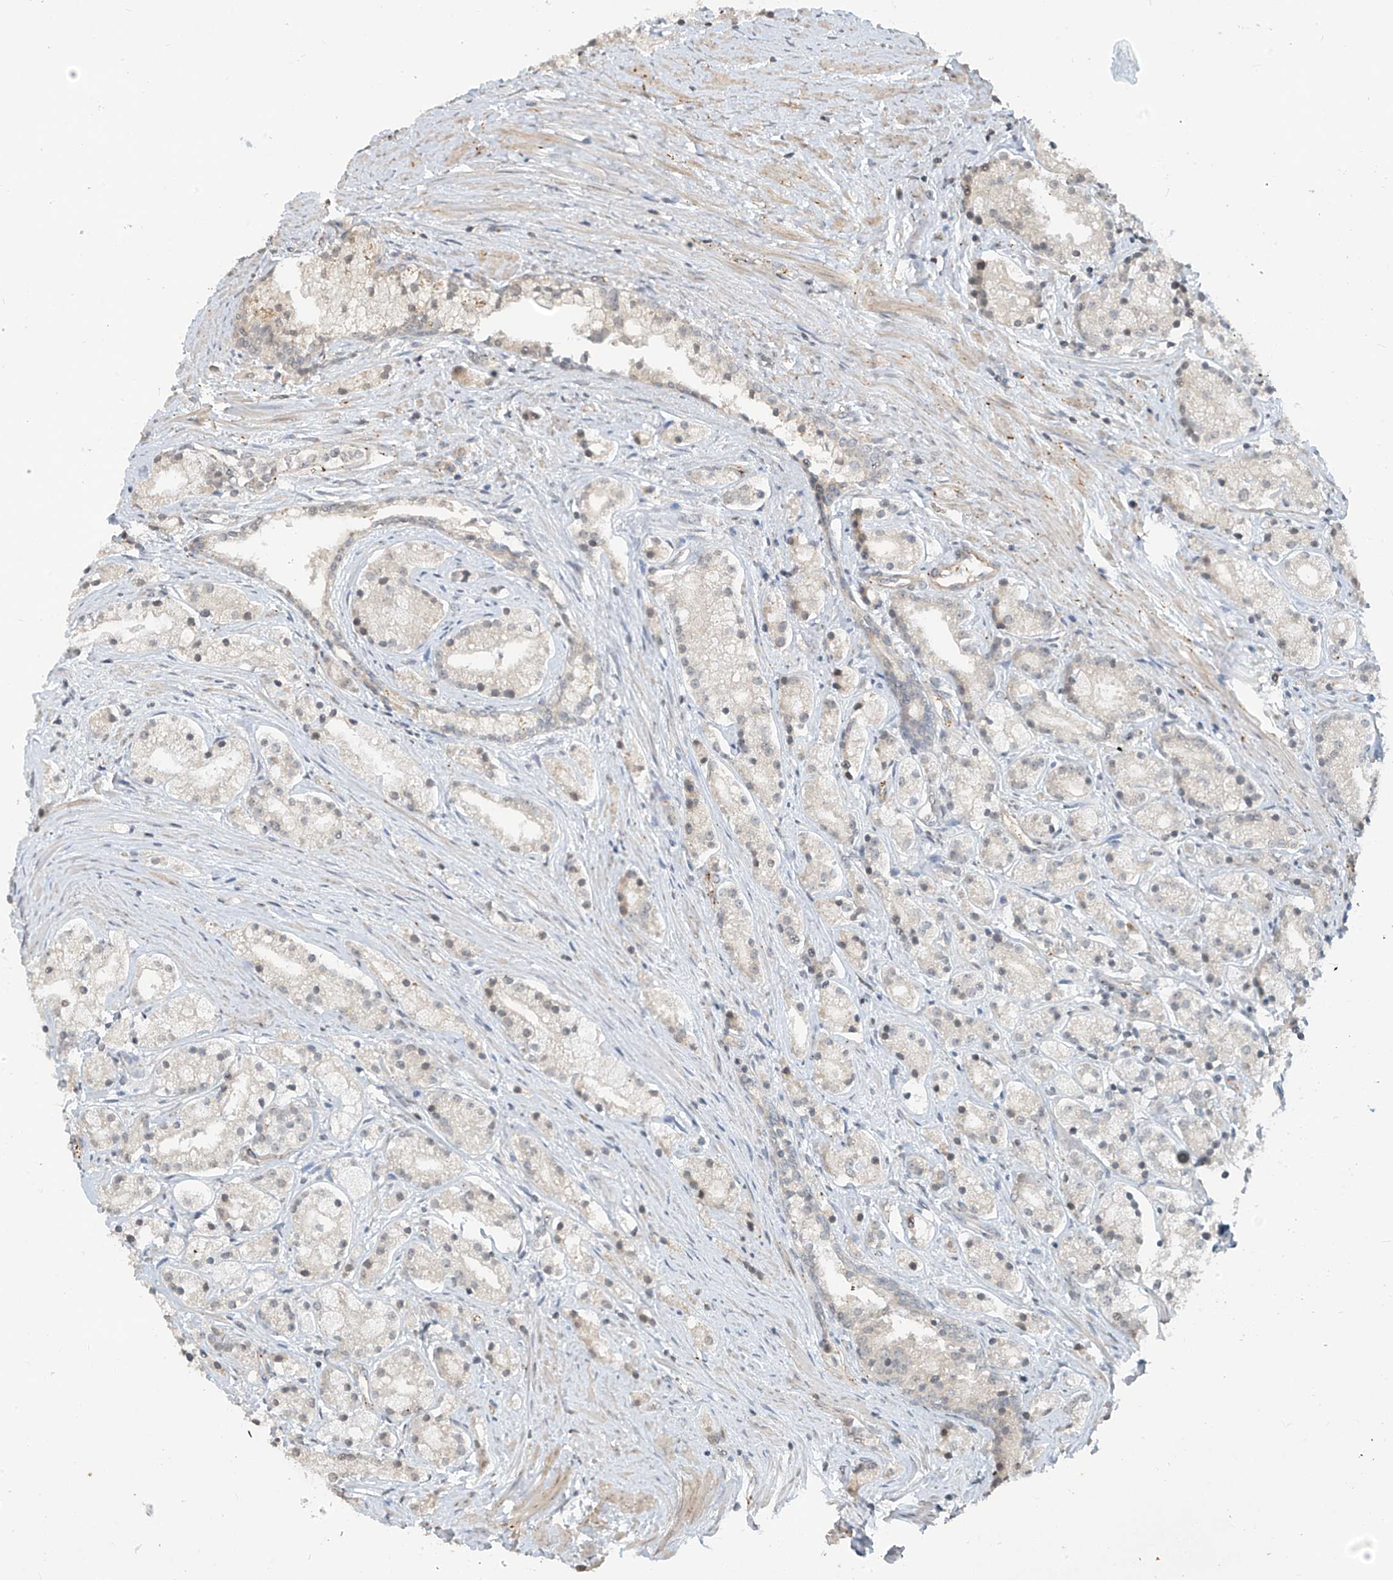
{"staining": {"intensity": "negative", "quantity": "none", "location": "none"}, "tissue": "prostate cancer", "cell_type": "Tumor cells", "image_type": "cancer", "snomed": [{"axis": "morphology", "description": "Adenocarcinoma, High grade"}, {"axis": "topography", "description": "Prostate"}], "caption": "Adenocarcinoma (high-grade) (prostate) stained for a protein using immunohistochemistry (IHC) demonstrates no positivity tumor cells.", "gene": "DGKQ", "patient": {"sex": "male", "age": 69}}